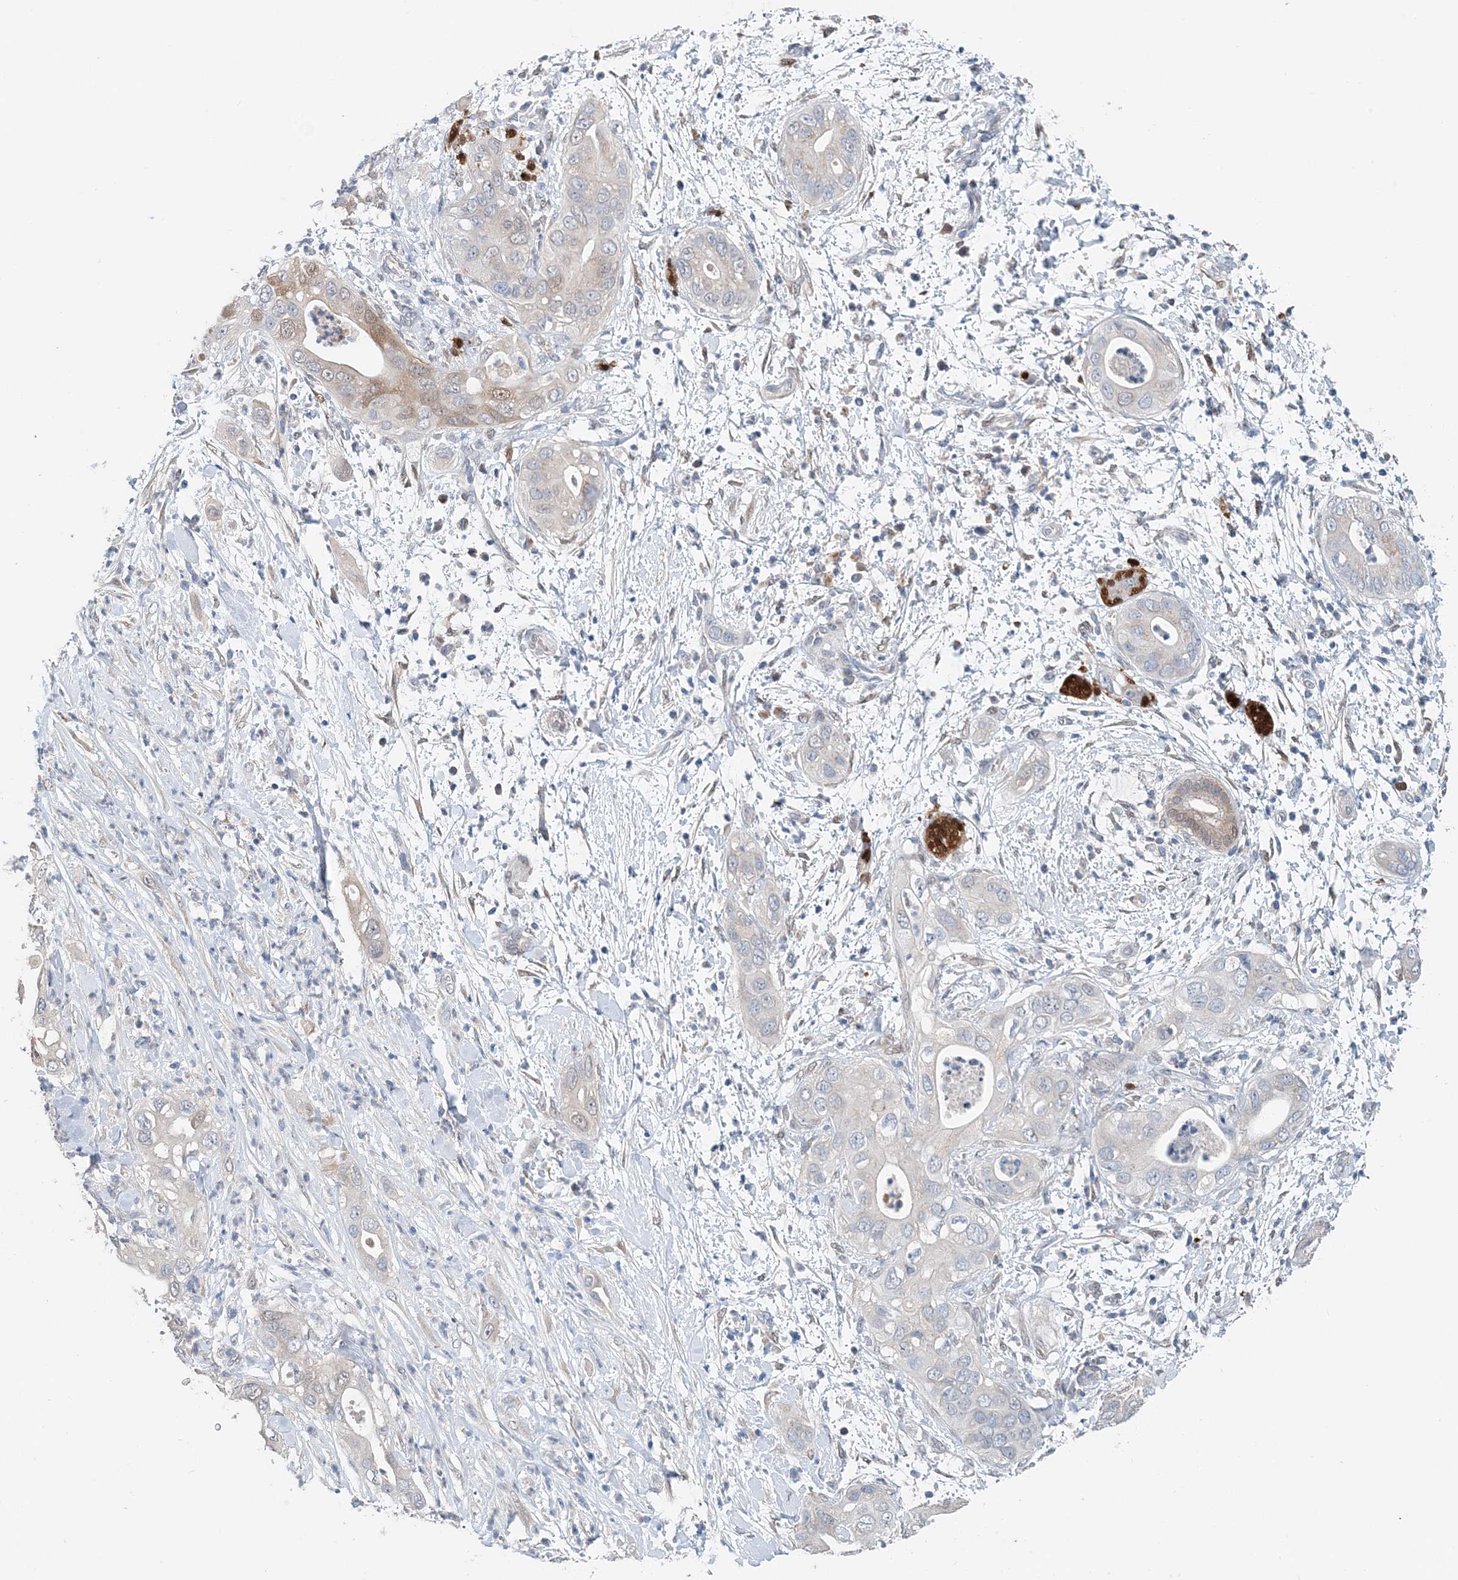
{"staining": {"intensity": "weak", "quantity": "<25%", "location": "cytoplasmic/membranous,nuclear"}, "tissue": "pancreatic cancer", "cell_type": "Tumor cells", "image_type": "cancer", "snomed": [{"axis": "morphology", "description": "Adenocarcinoma, NOS"}, {"axis": "topography", "description": "Pancreas"}], "caption": "This micrograph is of pancreatic cancer stained with immunohistochemistry (IHC) to label a protein in brown with the nuclei are counter-stained blue. There is no expression in tumor cells.", "gene": "PFN2", "patient": {"sex": "female", "age": 78}}